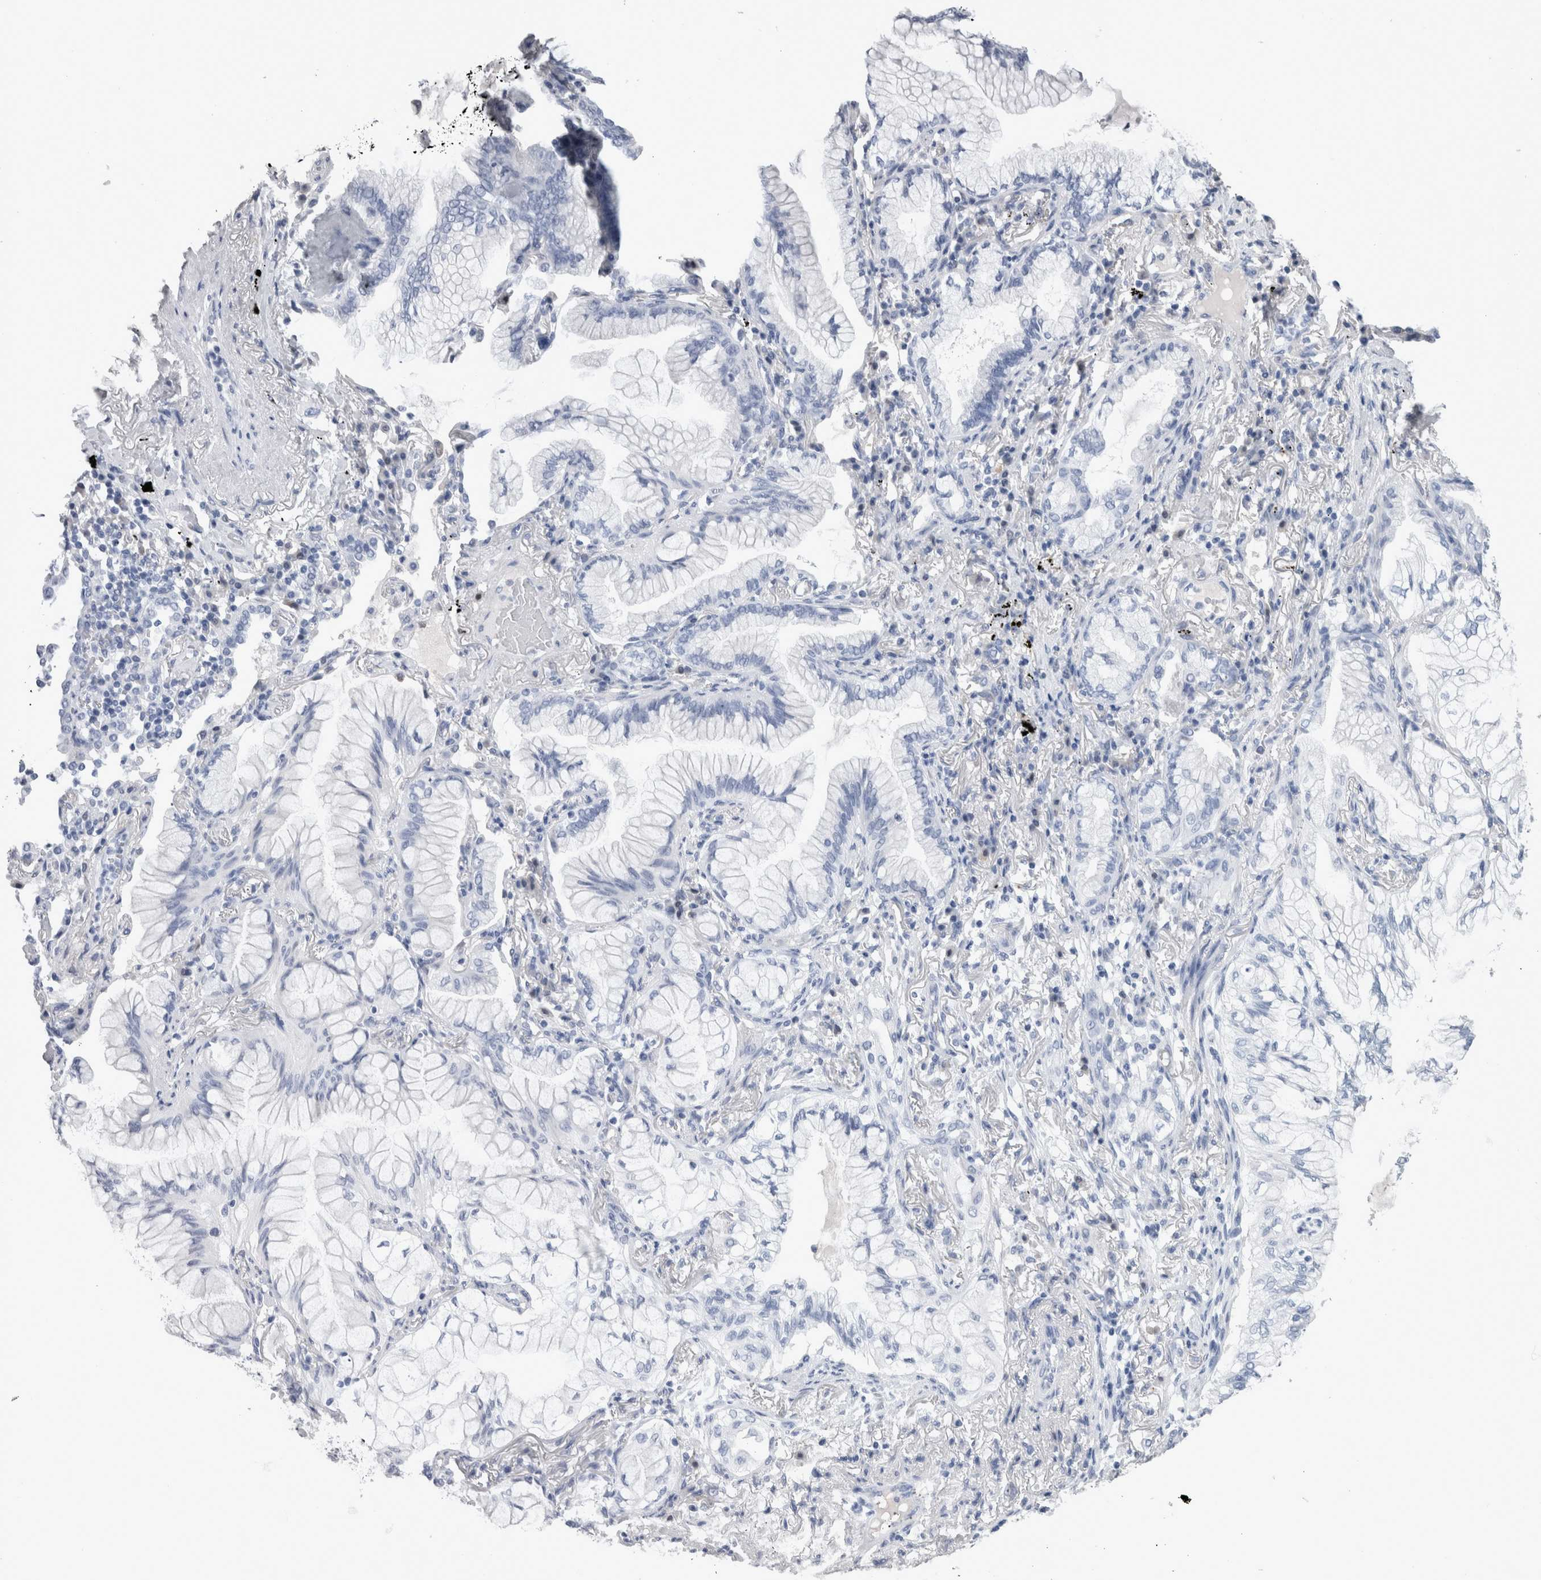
{"staining": {"intensity": "negative", "quantity": "none", "location": "none"}, "tissue": "lung cancer", "cell_type": "Tumor cells", "image_type": "cancer", "snomed": [{"axis": "morphology", "description": "Adenocarcinoma, NOS"}, {"axis": "topography", "description": "Lung"}], "caption": "Human adenocarcinoma (lung) stained for a protein using immunohistochemistry (IHC) displays no staining in tumor cells.", "gene": "CA8", "patient": {"sex": "female", "age": 70}}